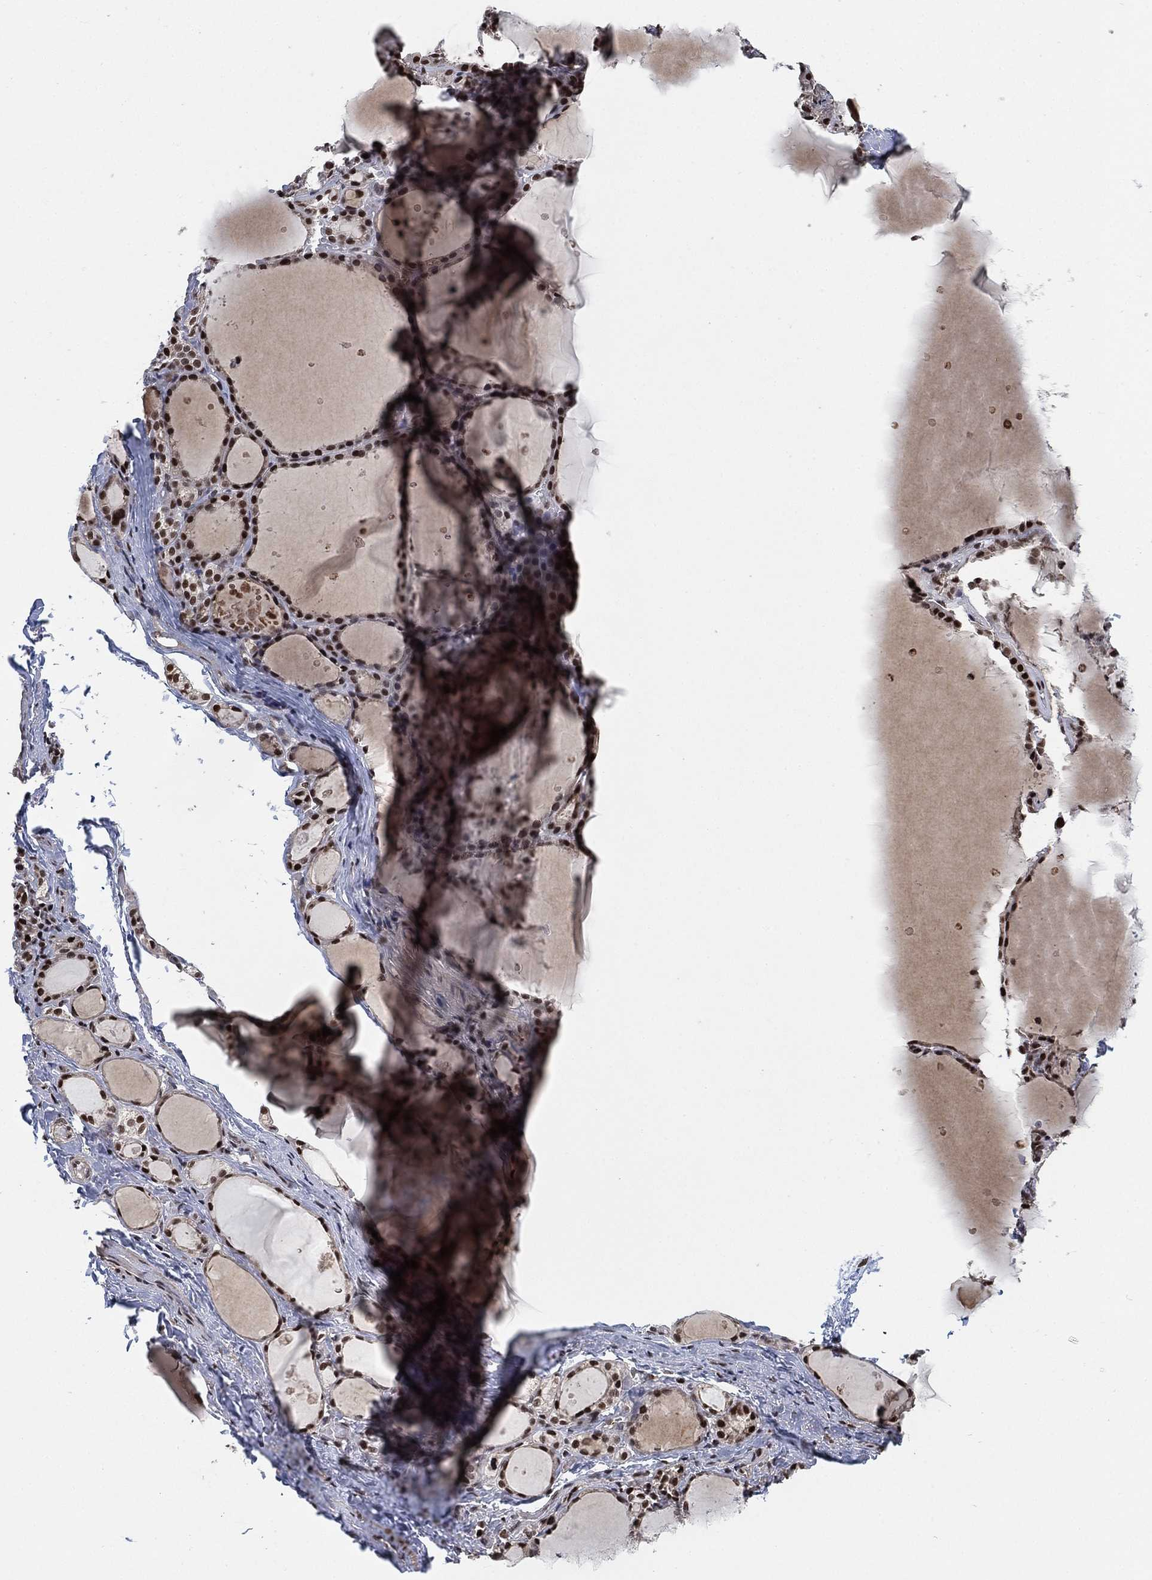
{"staining": {"intensity": "strong", "quantity": ">75%", "location": "nuclear"}, "tissue": "thyroid gland", "cell_type": "Glandular cells", "image_type": "normal", "snomed": [{"axis": "morphology", "description": "Normal tissue, NOS"}, {"axis": "topography", "description": "Thyroid gland"}], "caption": "High-magnification brightfield microscopy of unremarkable thyroid gland stained with DAB (brown) and counterstained with hematoxylin (blue). glandular cells exhibit strong nuclear staining is seen in about>75% of cells. Using DAB (brown) and hematoxylin (blue) stains, captured at high magnification using brightfield microscopy.", "gene": "ZSCAN30", "patient": {"sex": "male", "age": 68}}